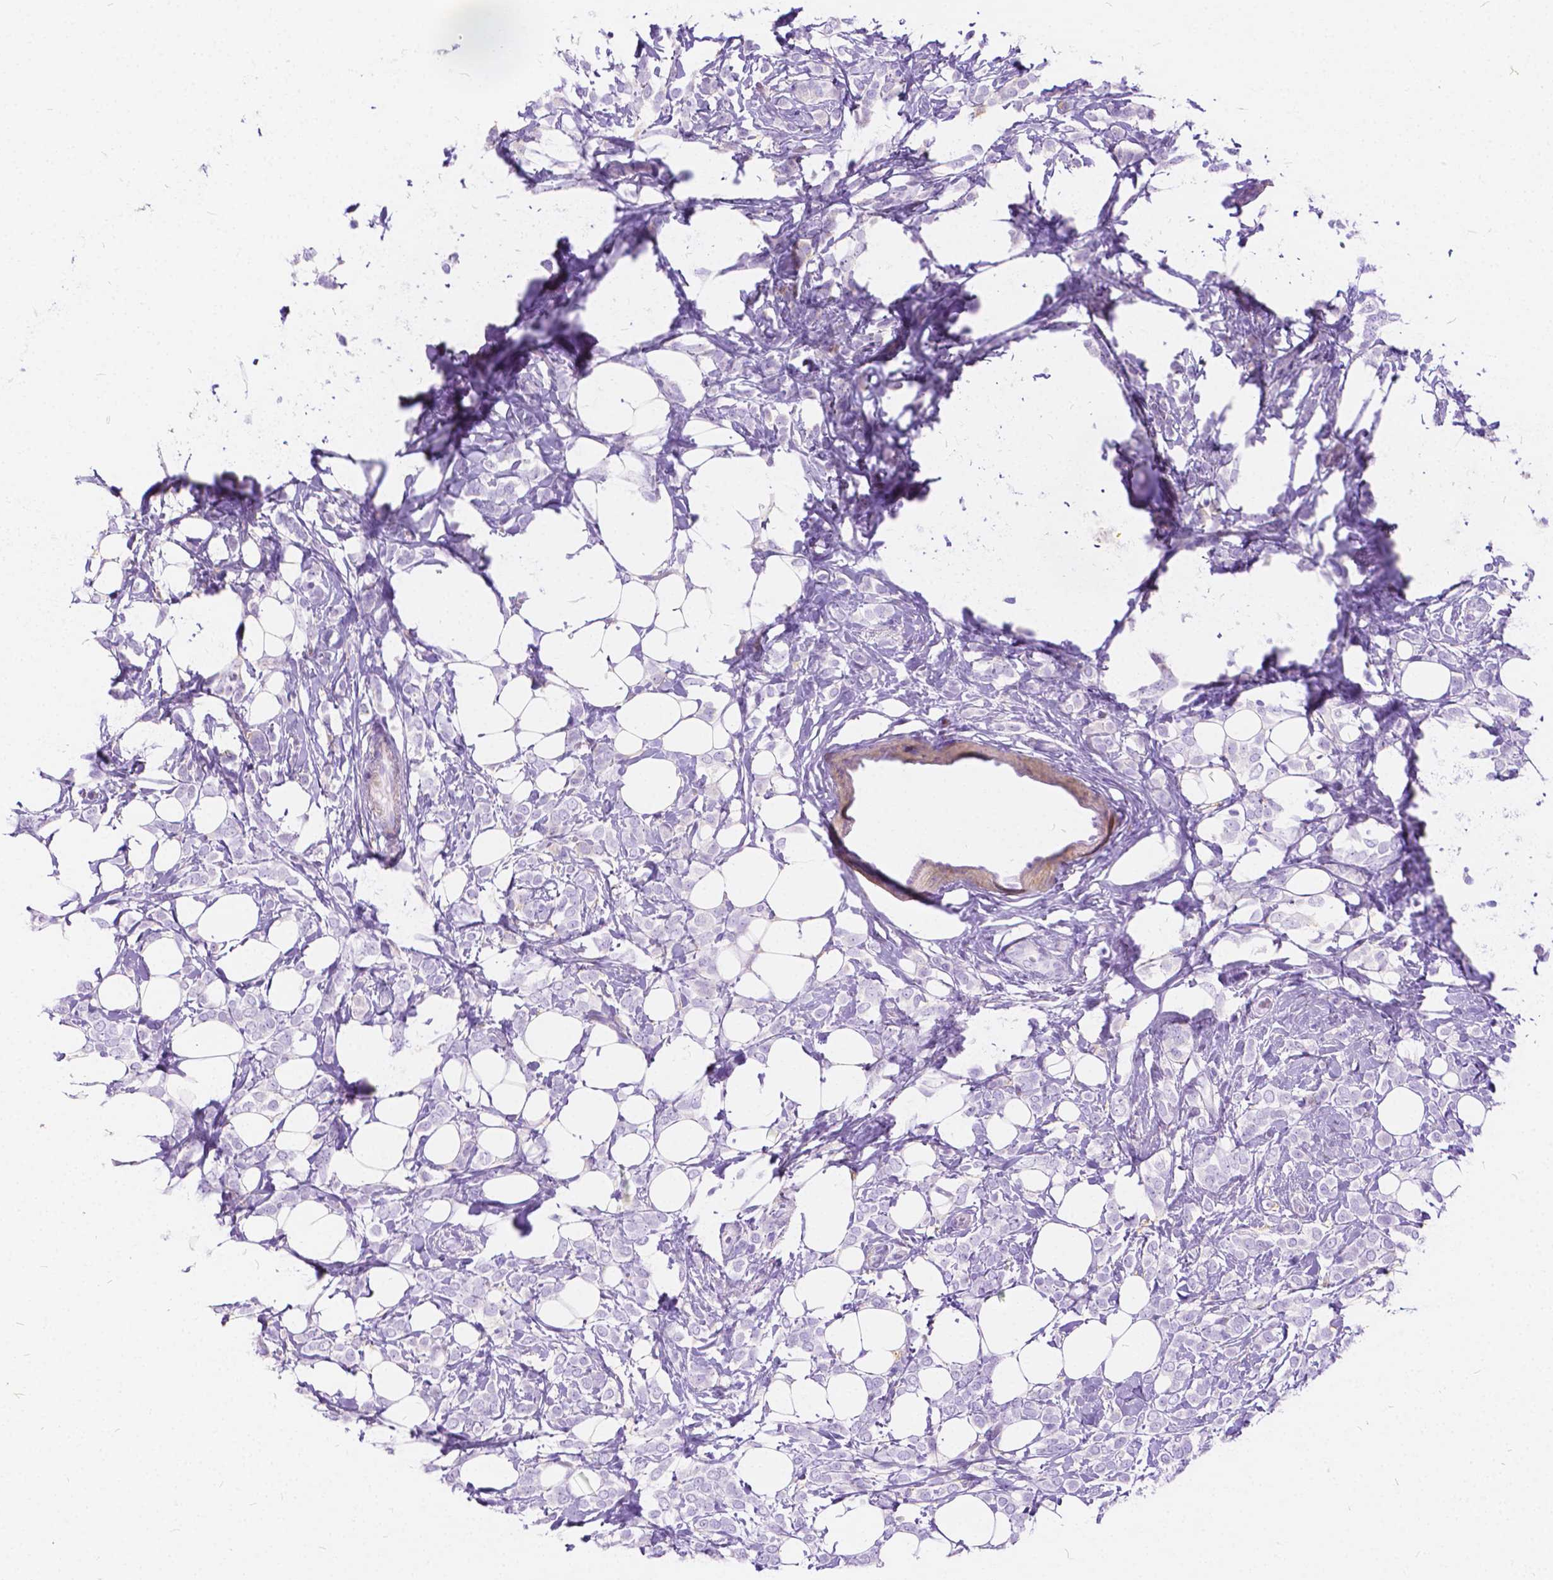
{"staining": {"intensity": "negative", "quantity": "none", "location": "none"}, "tissue": "breast cancer", "cell_type": "Tumor cells", "image_type": "cancer", "snomed": [{"axis": "morphology", "description": "Lobular carcinoma"}, {"axis": "topography", "description": "Breast"}], "caption": "High magnification brightfield microscopy of breast cancer stained with DAB (brown) and counterstained with hematoxylin (blue): tumor cells show no significant staining.", "gene": "CHRM1", "patient": {"sex": "female", "age": 49}}